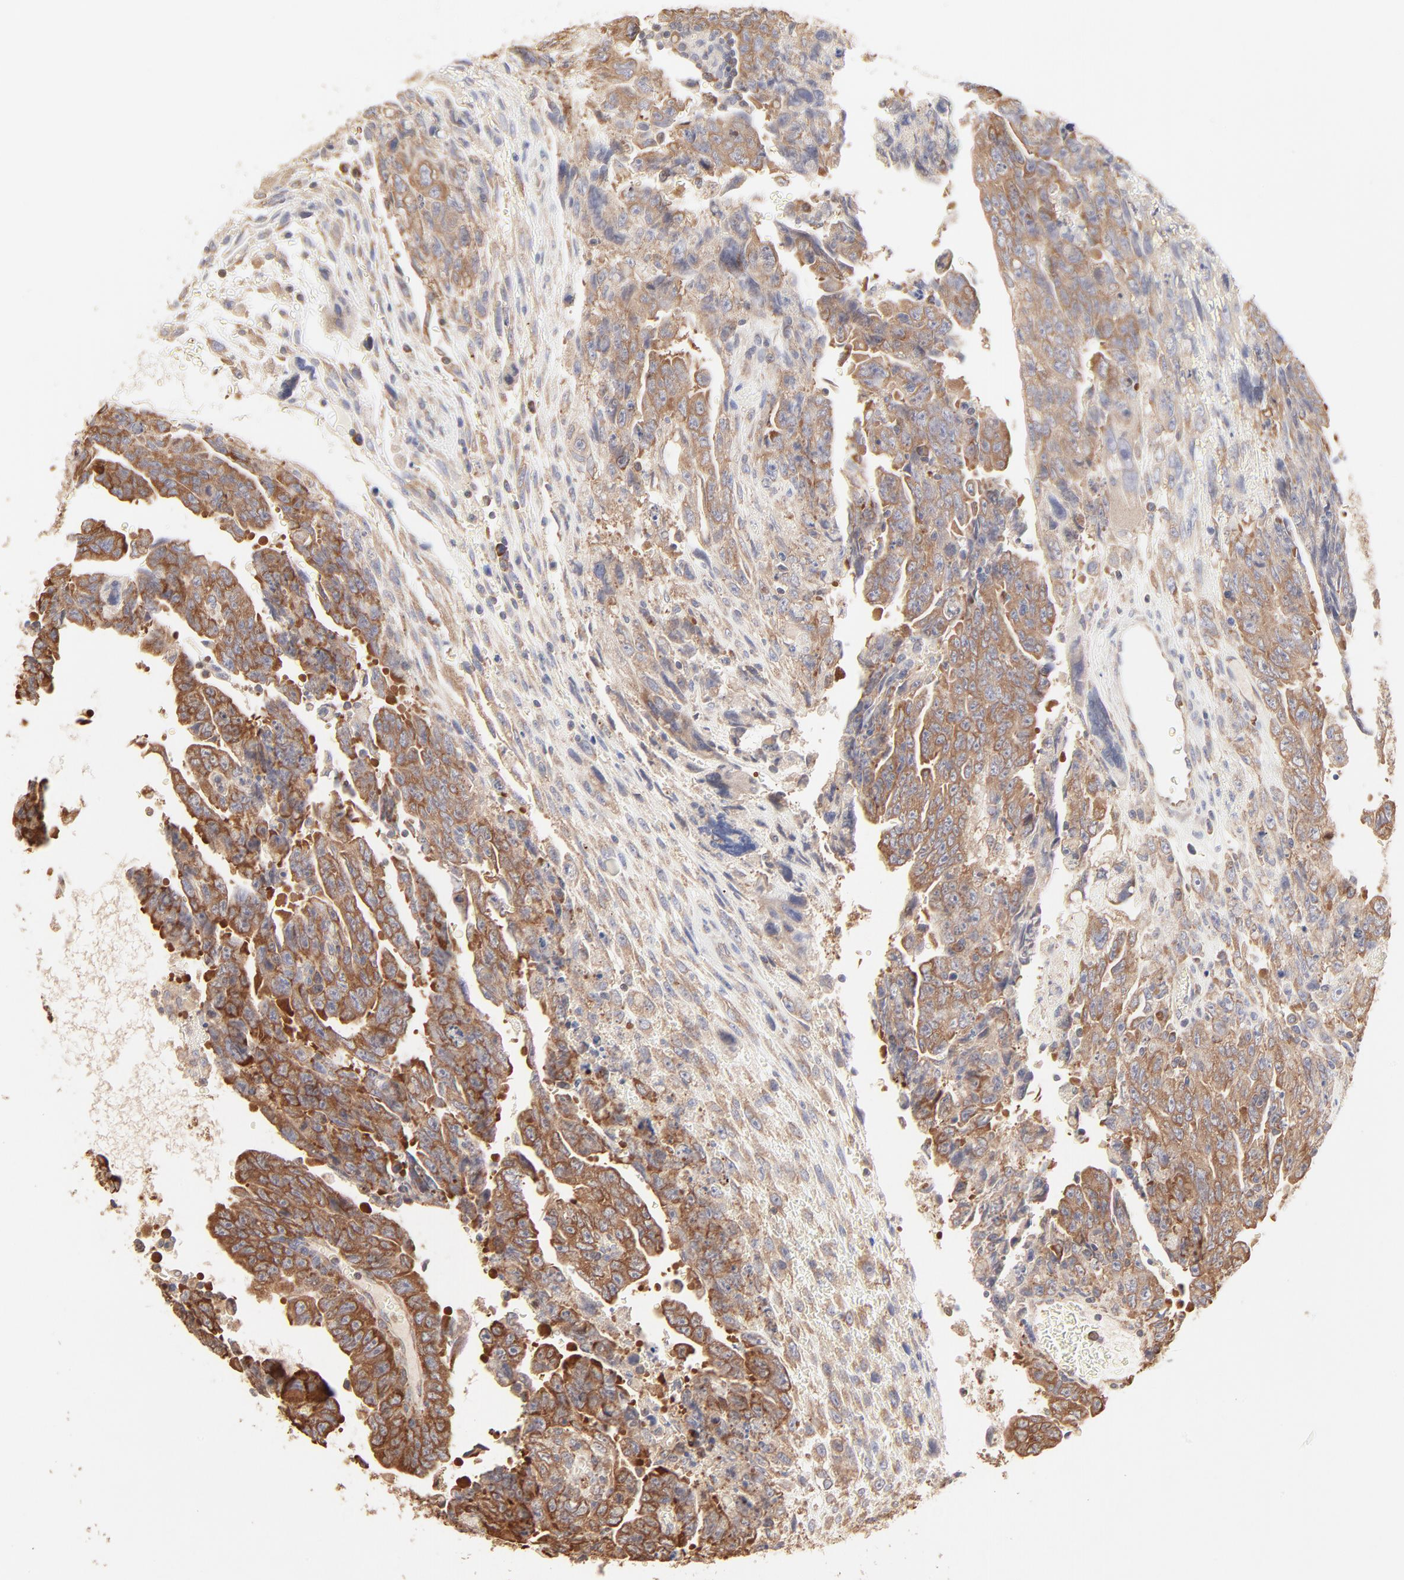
{"staining": {"intensity": "moderate", "quantity": ">75%", "location": "cytoplasmic/membranous"}, "tissue": "testis cancer", "cell_type": "Tumor cells", "image_type": "cancer", "snomed": [{"axis": "morphology", "description": "Carcinoma, Embryonal, NOS"}, {"axis": "topography", "description": "Testis"}], "caption": "An immunohistochemistry histopathology image of neoplastic tissue is shown. Protein staining in brown highlights moderate cytoplasmic/membranous positivity in embryonal carcinoma (testis) within tumor cells.", "gene": "RPS20", "patient": {"sex": "male", "age": 28}}